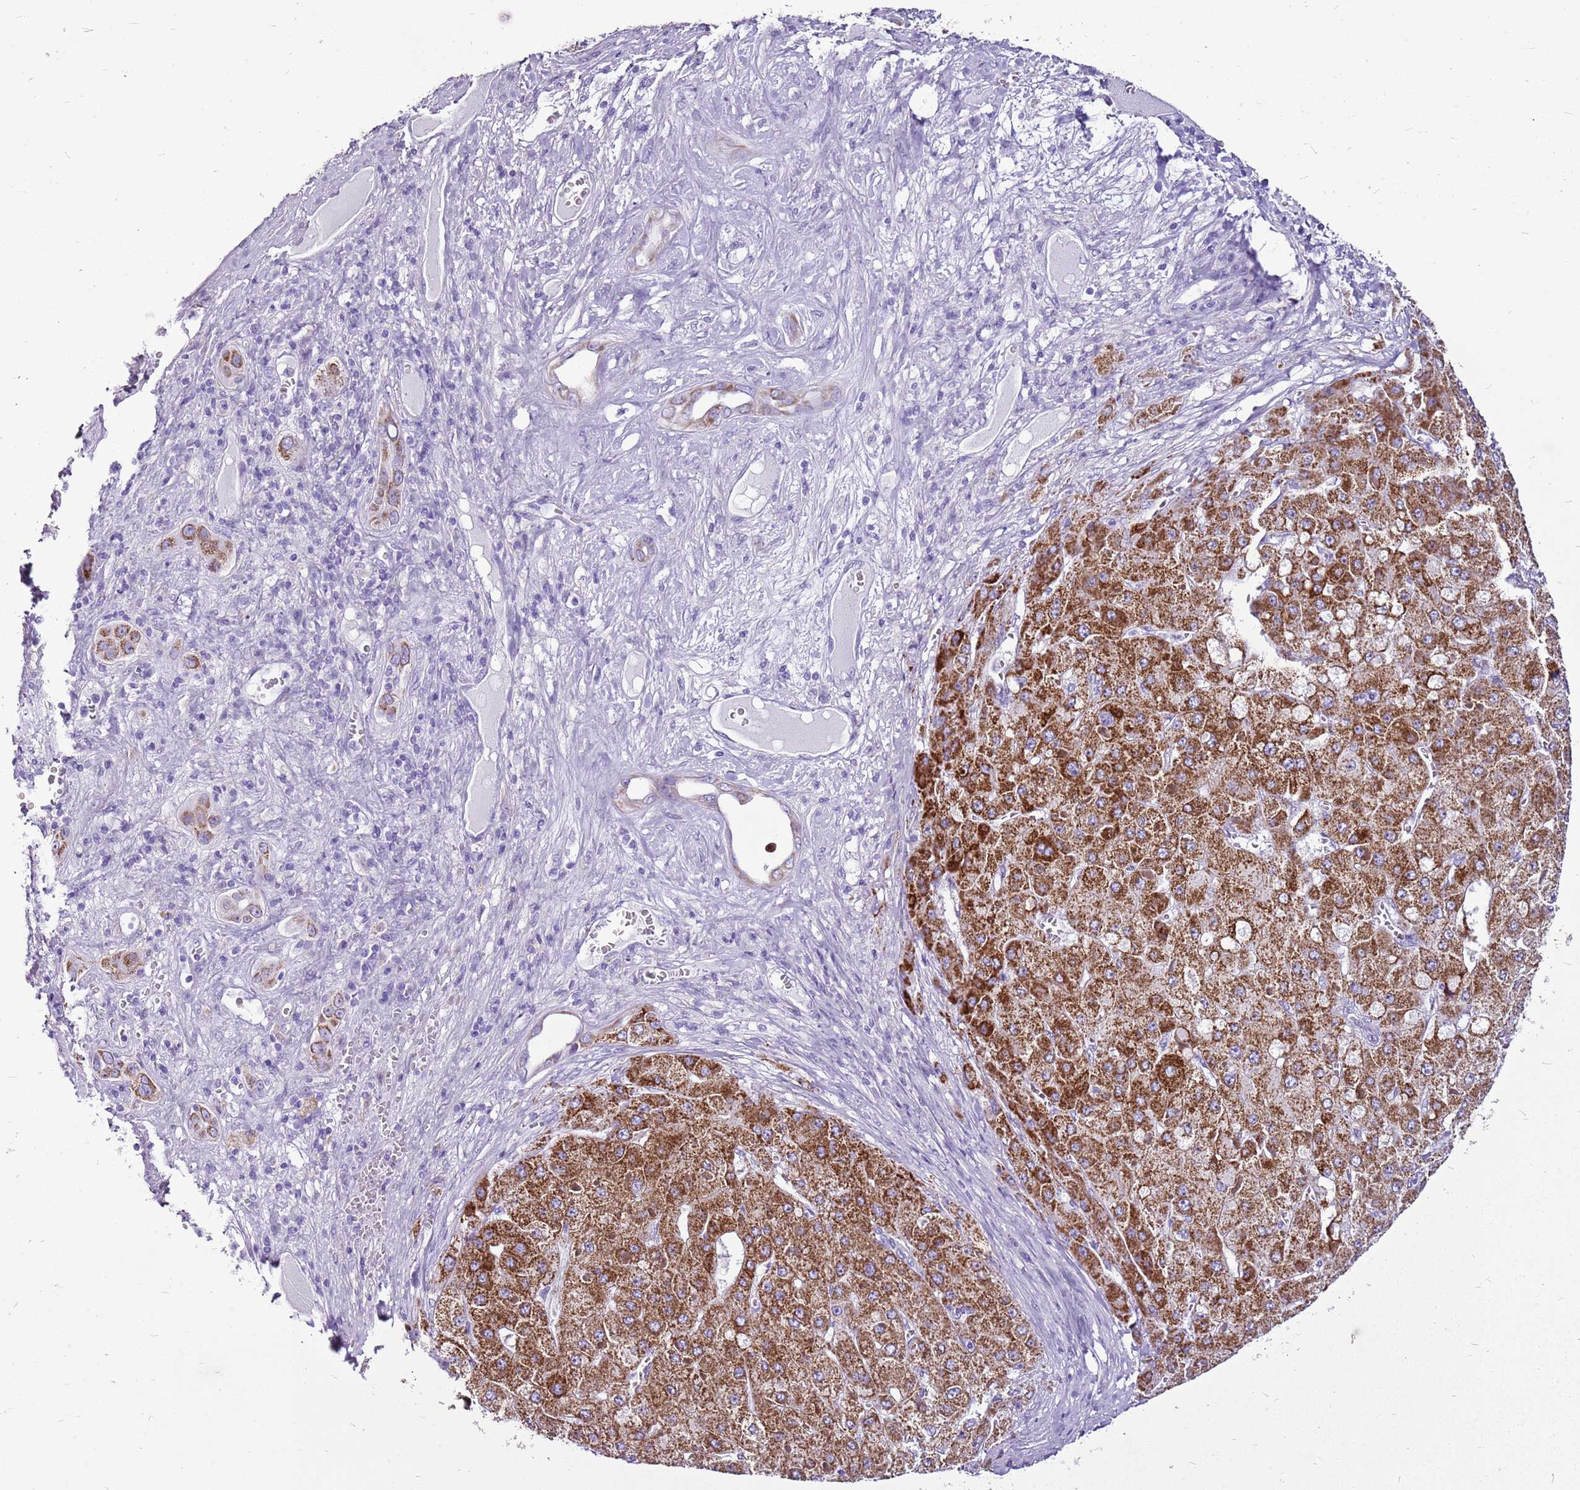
{"staining": {"intensity": "strong", "quantity": ">75%", "location": "cytoplasmic/membranous"}, "tissue": "liver cancer", "cell_type": "Tumor cells", "image_type": "cancer", "snomed": [{"axis": "morphology", "description": "Carcinoma, Hepatocellular, NOS"}, {"axis": "topography", "description": "Liver"}], "caption": "Protein staining reveals strong cytoplasmic/membranous expression in about >75% of tumor cells in liver cancer.", "gene": "ACSS3", "patient": {"sex": "female", "age": 73}}